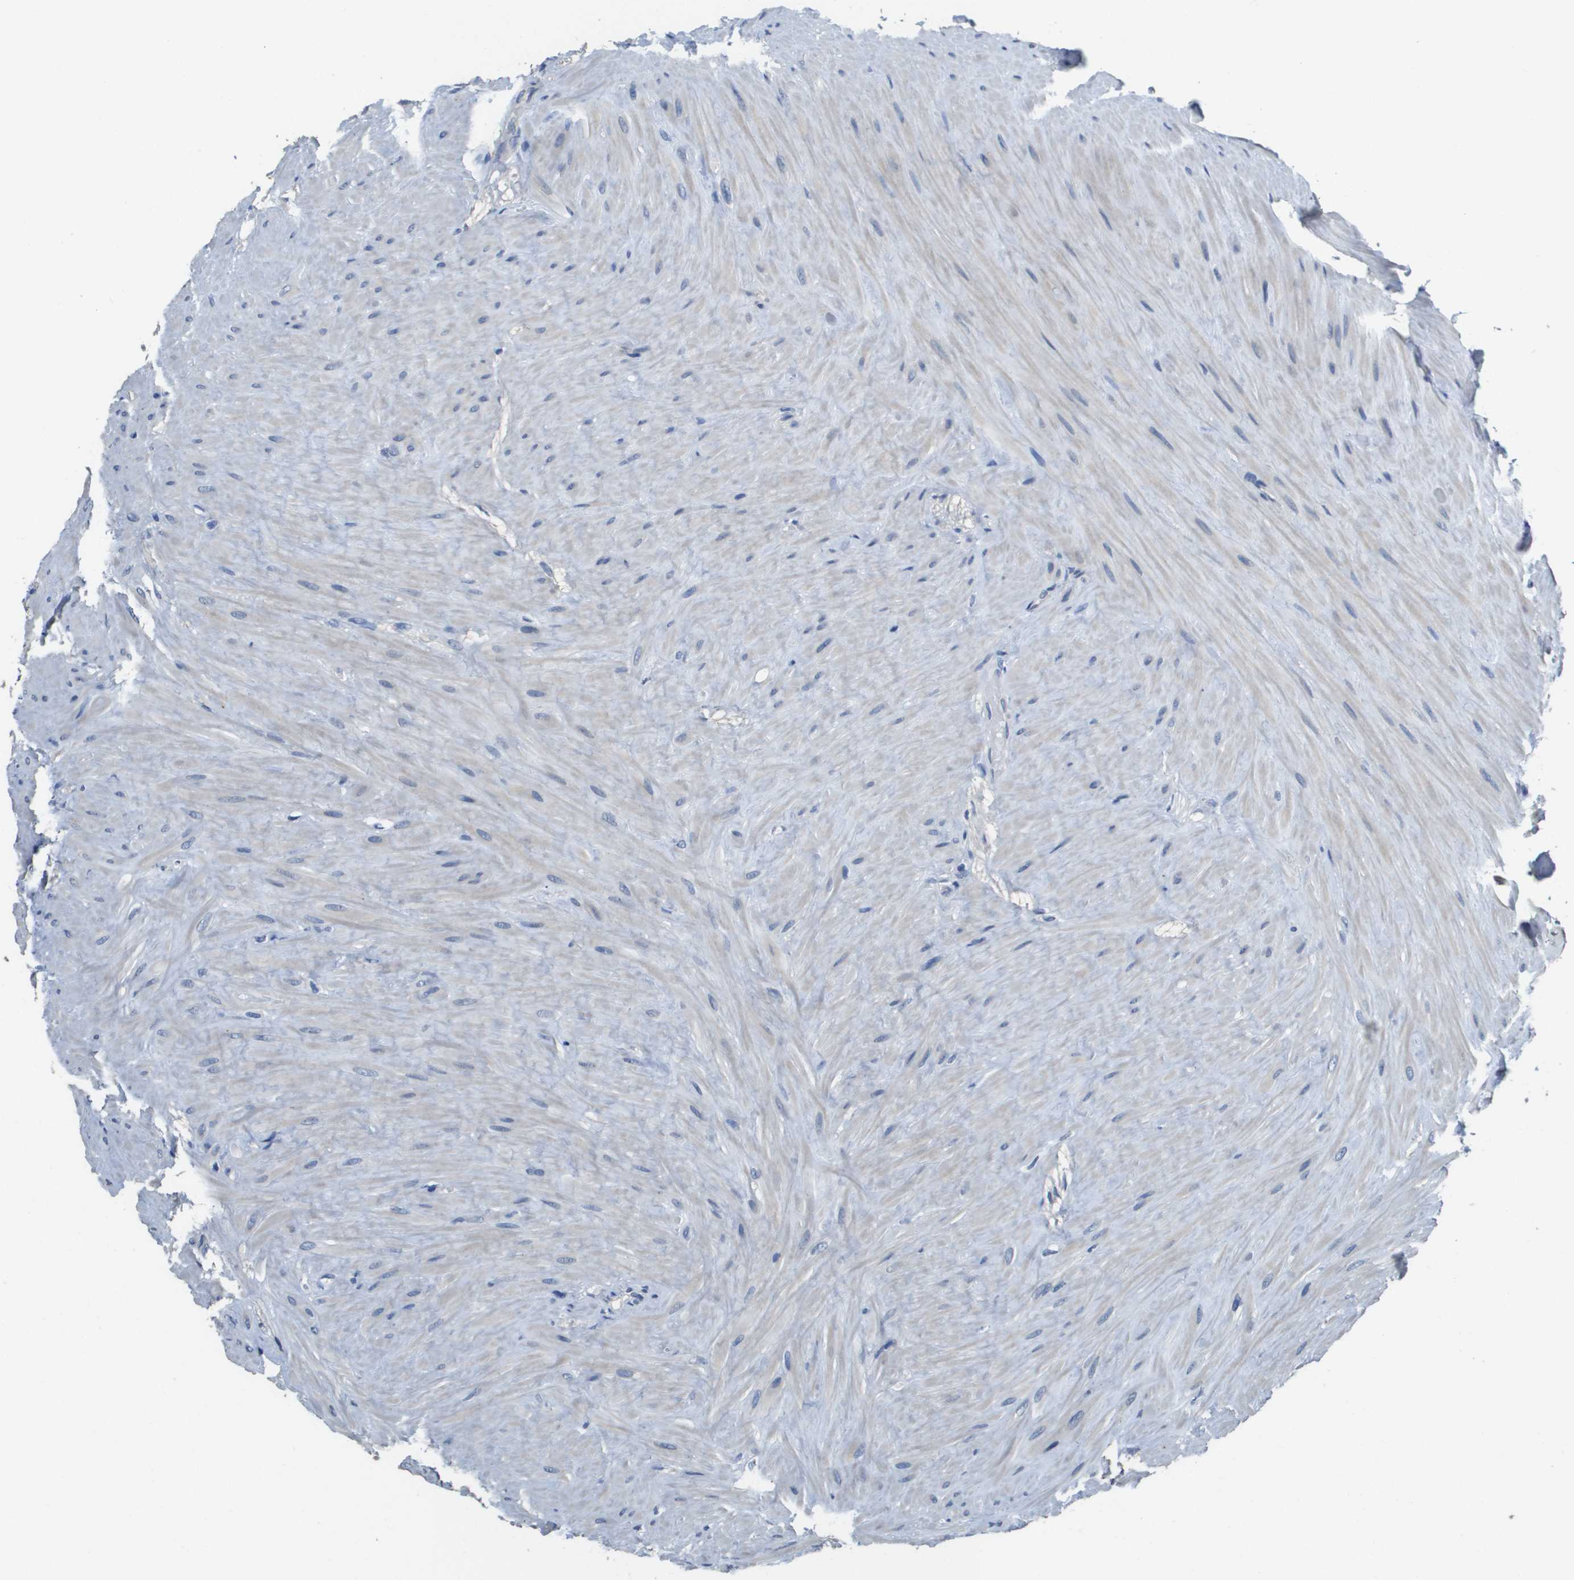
{"staining": {"intensity": "negative", "quantity": "none", "location": "none"}, "tissue": "seminal vesicle", "cell_type": "Glandular cells", "image_type": "normal", "snomed": [{"axis": "morphology", "description": "Normal tissue, NOS"}, {"axis": "topography", "description": "Seminal veicle"}], "caption": "An image of human seminal vesicle is negative for staining in glandular cells. Nuclei are stained in blue.", "gene": "MT3", "patient": {"sex": "male", "age": 68}}